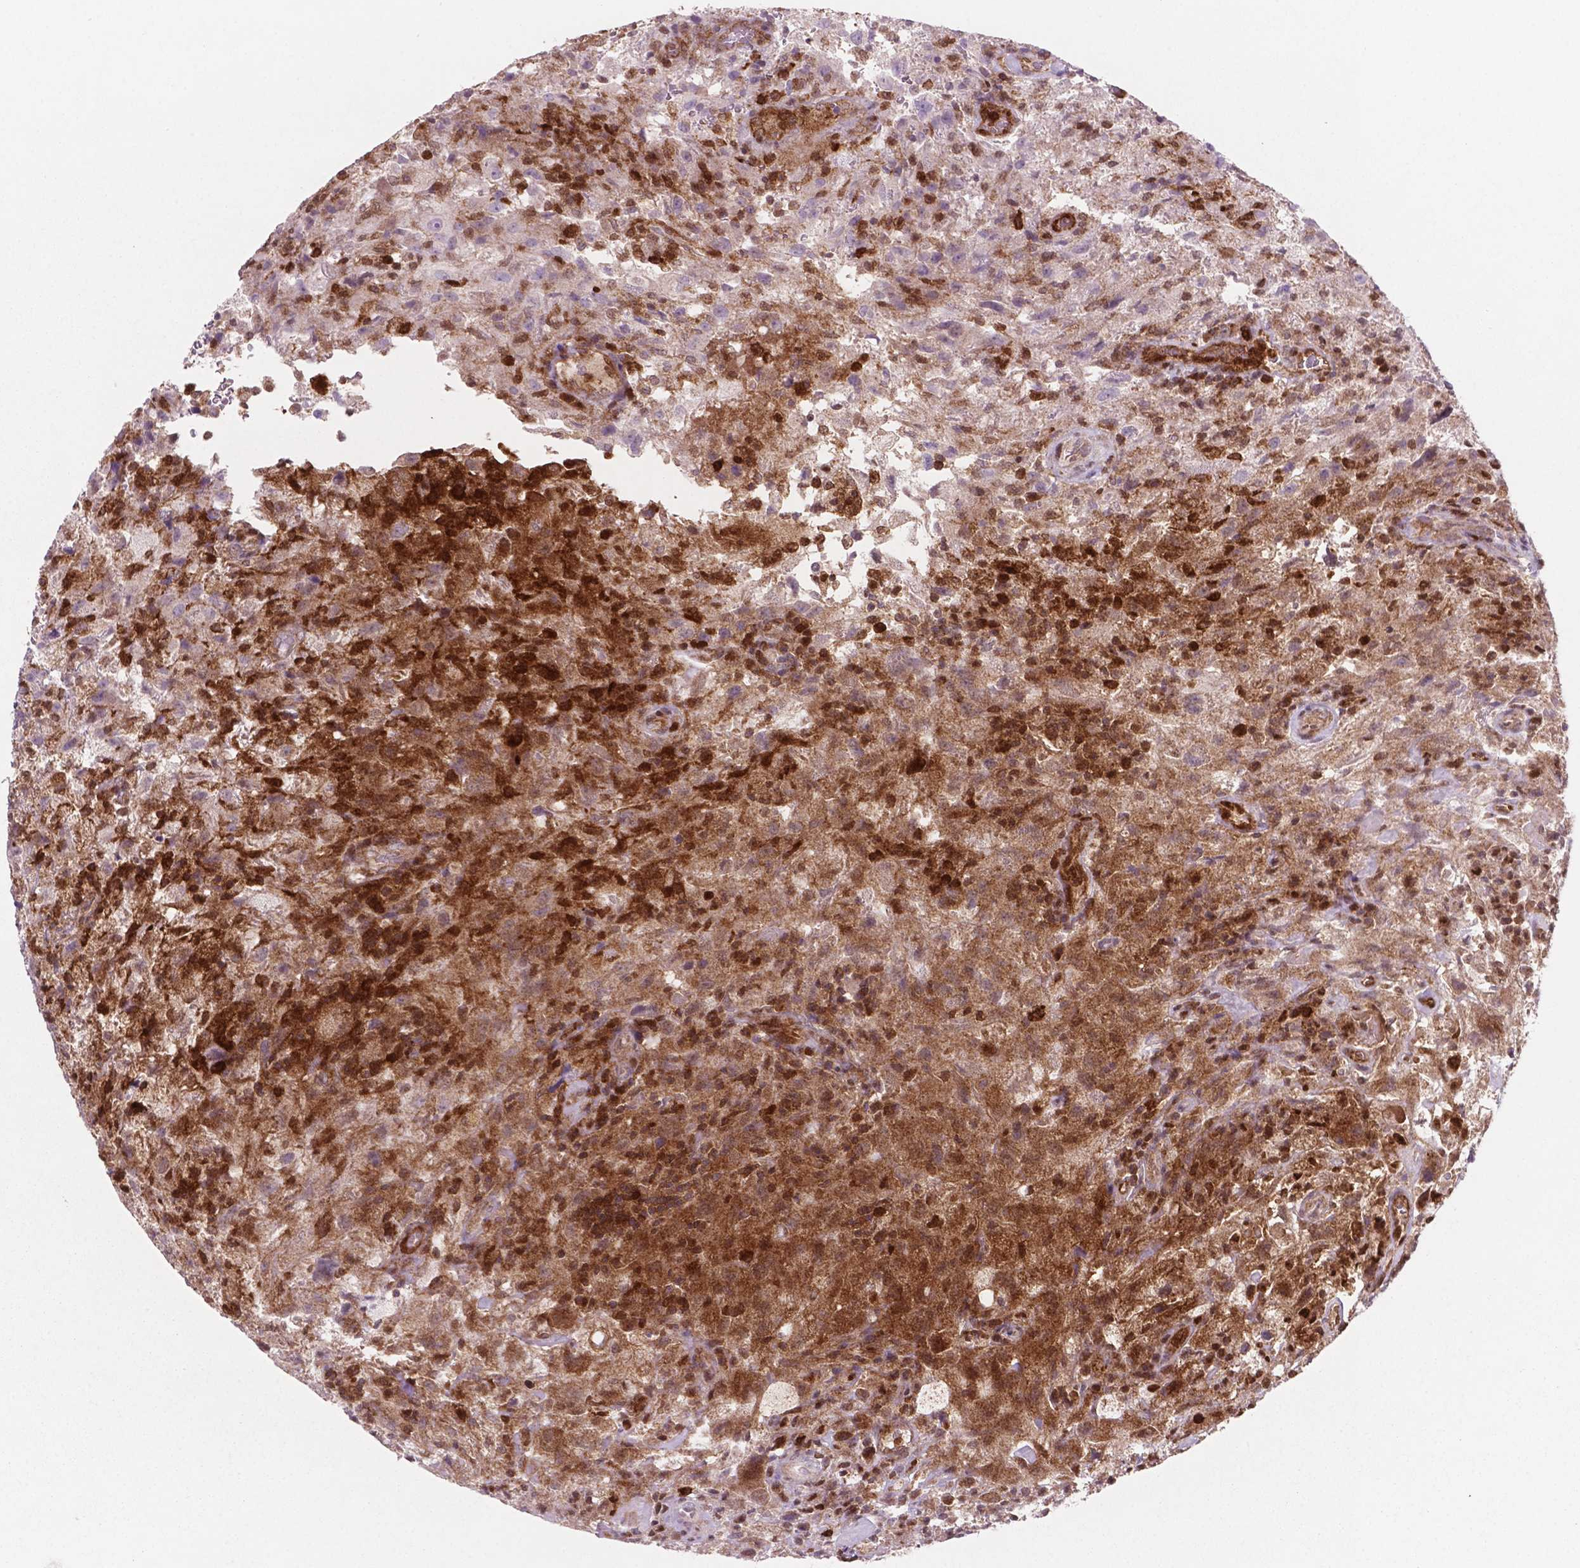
{"staining": {"intensity": "strong", "quantity": "25%-75%", "location": "cytoplasmic/membranous,nuclear"}, "tissue": "glioma", "cell_type": "Tumor cells", "image_type": "cancer", "snomed": [{"axis": "morphology", "description": "Glioma, malignant, High grade"}, {"axis": "topography", "description": "Brain"}], "caption": "A high amount of strong cytoplasmic/membranous and nuclear expression is present in approximately 25%-75% of tumor cells in glioma tissue.", "gene": "LDHA", "patient": {"sex": "male", "age": 68}}